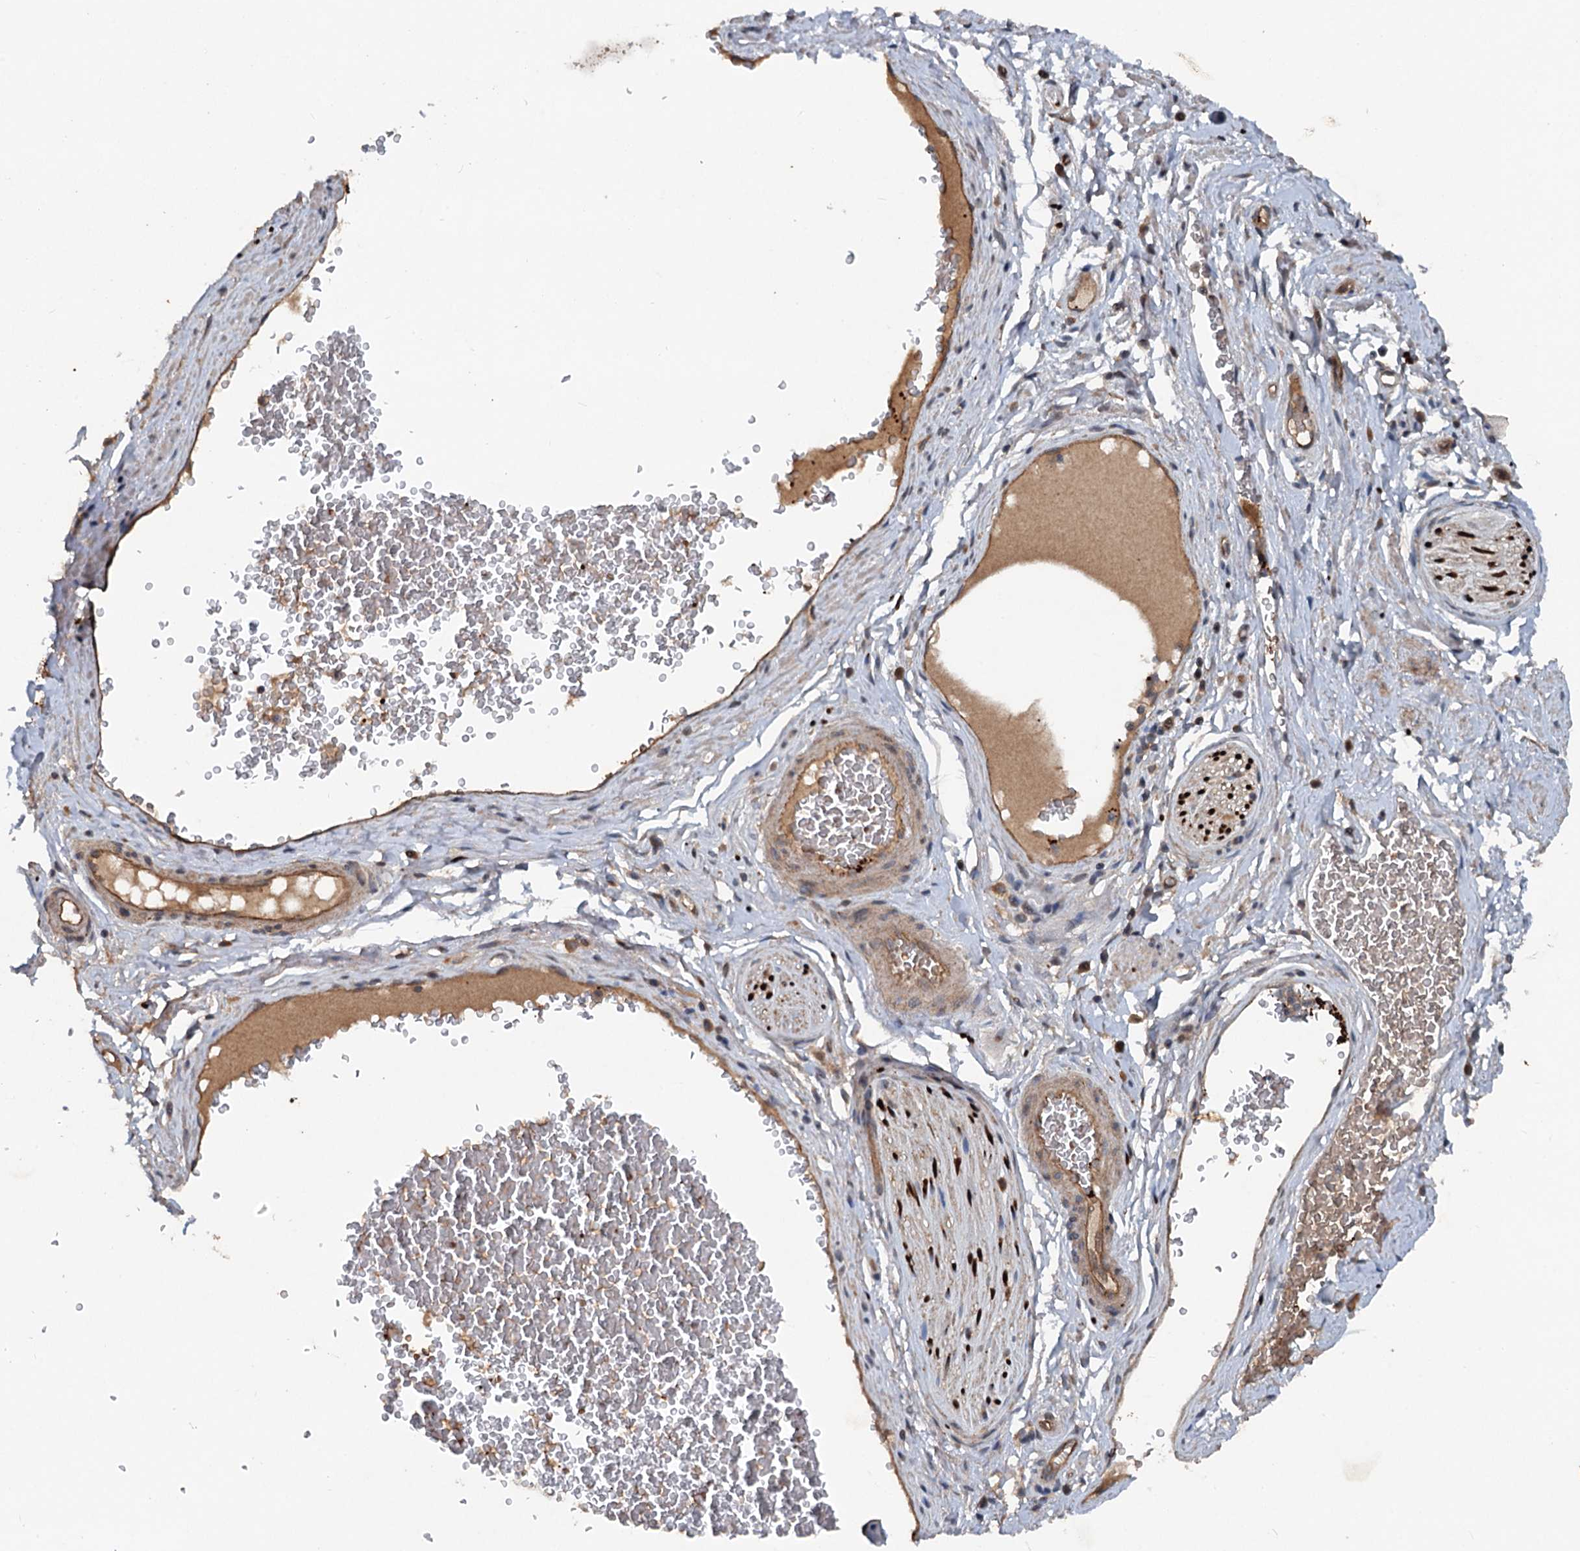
{"staining": {"intensity": "negative", "quantity": "none", "location": "none"}, "tissue": "adipose tissue", "cell_type": "Adipocytes", "image_type": "normal", "snomed": [{"axis": "morphology", "description": "Normal tissue, NOS"}, {"axis": "morphology", "description": "Adenocarcinoma, NOS"}, {"axis": "topography", "description": "Rectum"}, {"axis": "topography", "description": "Vagina"}, {"axis": "topography", "description": "Peripheral nerve tissue"}], "caption": "An immunohistochemistry (IHC) photomicrograph of normal adipose tissue is shown. There is no staining in adipocytes of adipose tissue. (DAB IHC visualized using brightfield microscopy, high magnification).", "gene": "N4BP2L2", "patient": {"sex": "female", "age": 71}}